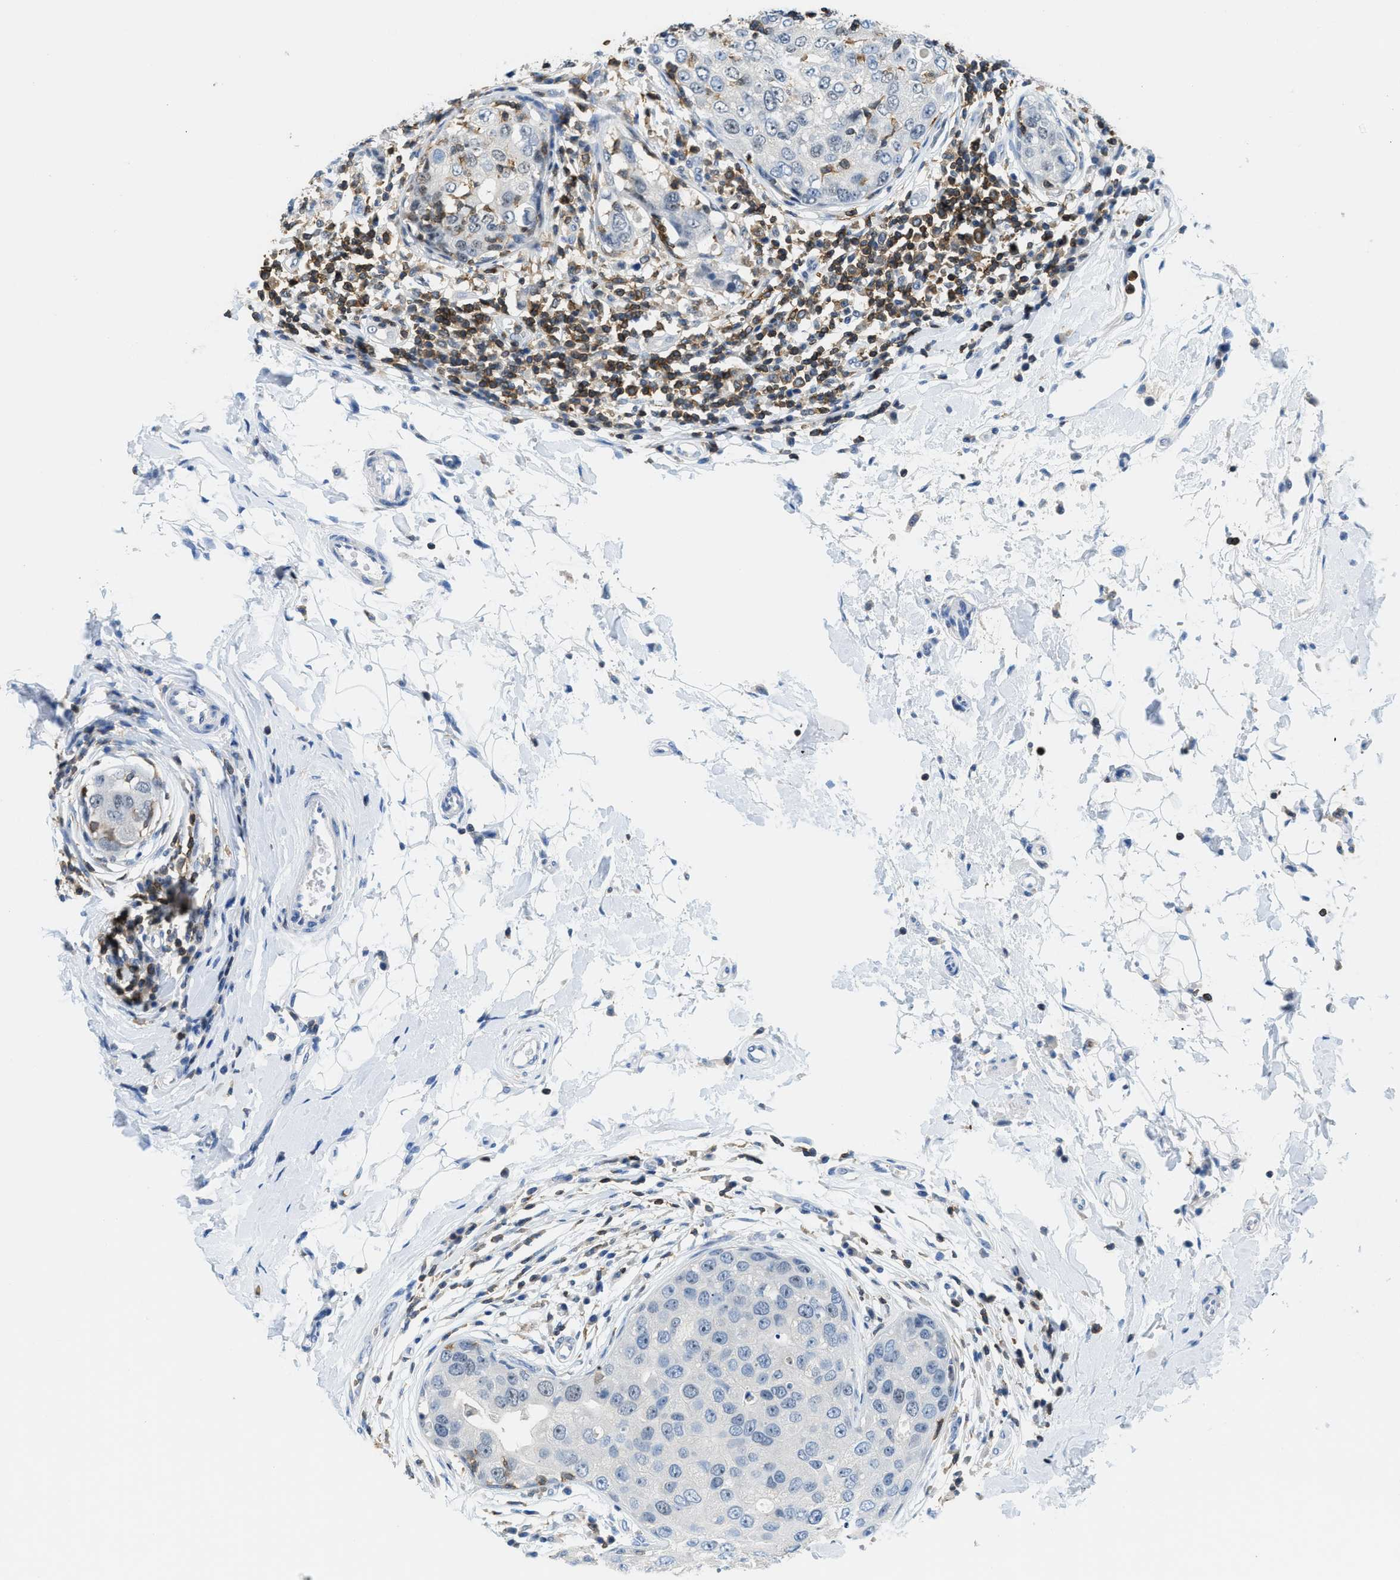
{"staining": {"intensity": "negative", "quantity": "none", "location": "none"}, "tissue": "breast cancer", "cell_type": "Tumor cells", "image_type": "cancer", "snomed": [{"axis": "morphology", "description": "Duct carcinoma"}, {"axis": "topography", "description": "Breast"}], "caption": "This is an immunohistochemistry image of human breast cancer (intraductal carcinoma). There is no expression in tumor cells.", "gene": "FAM151A", "patient": {"sex": "female", "age": 27}}